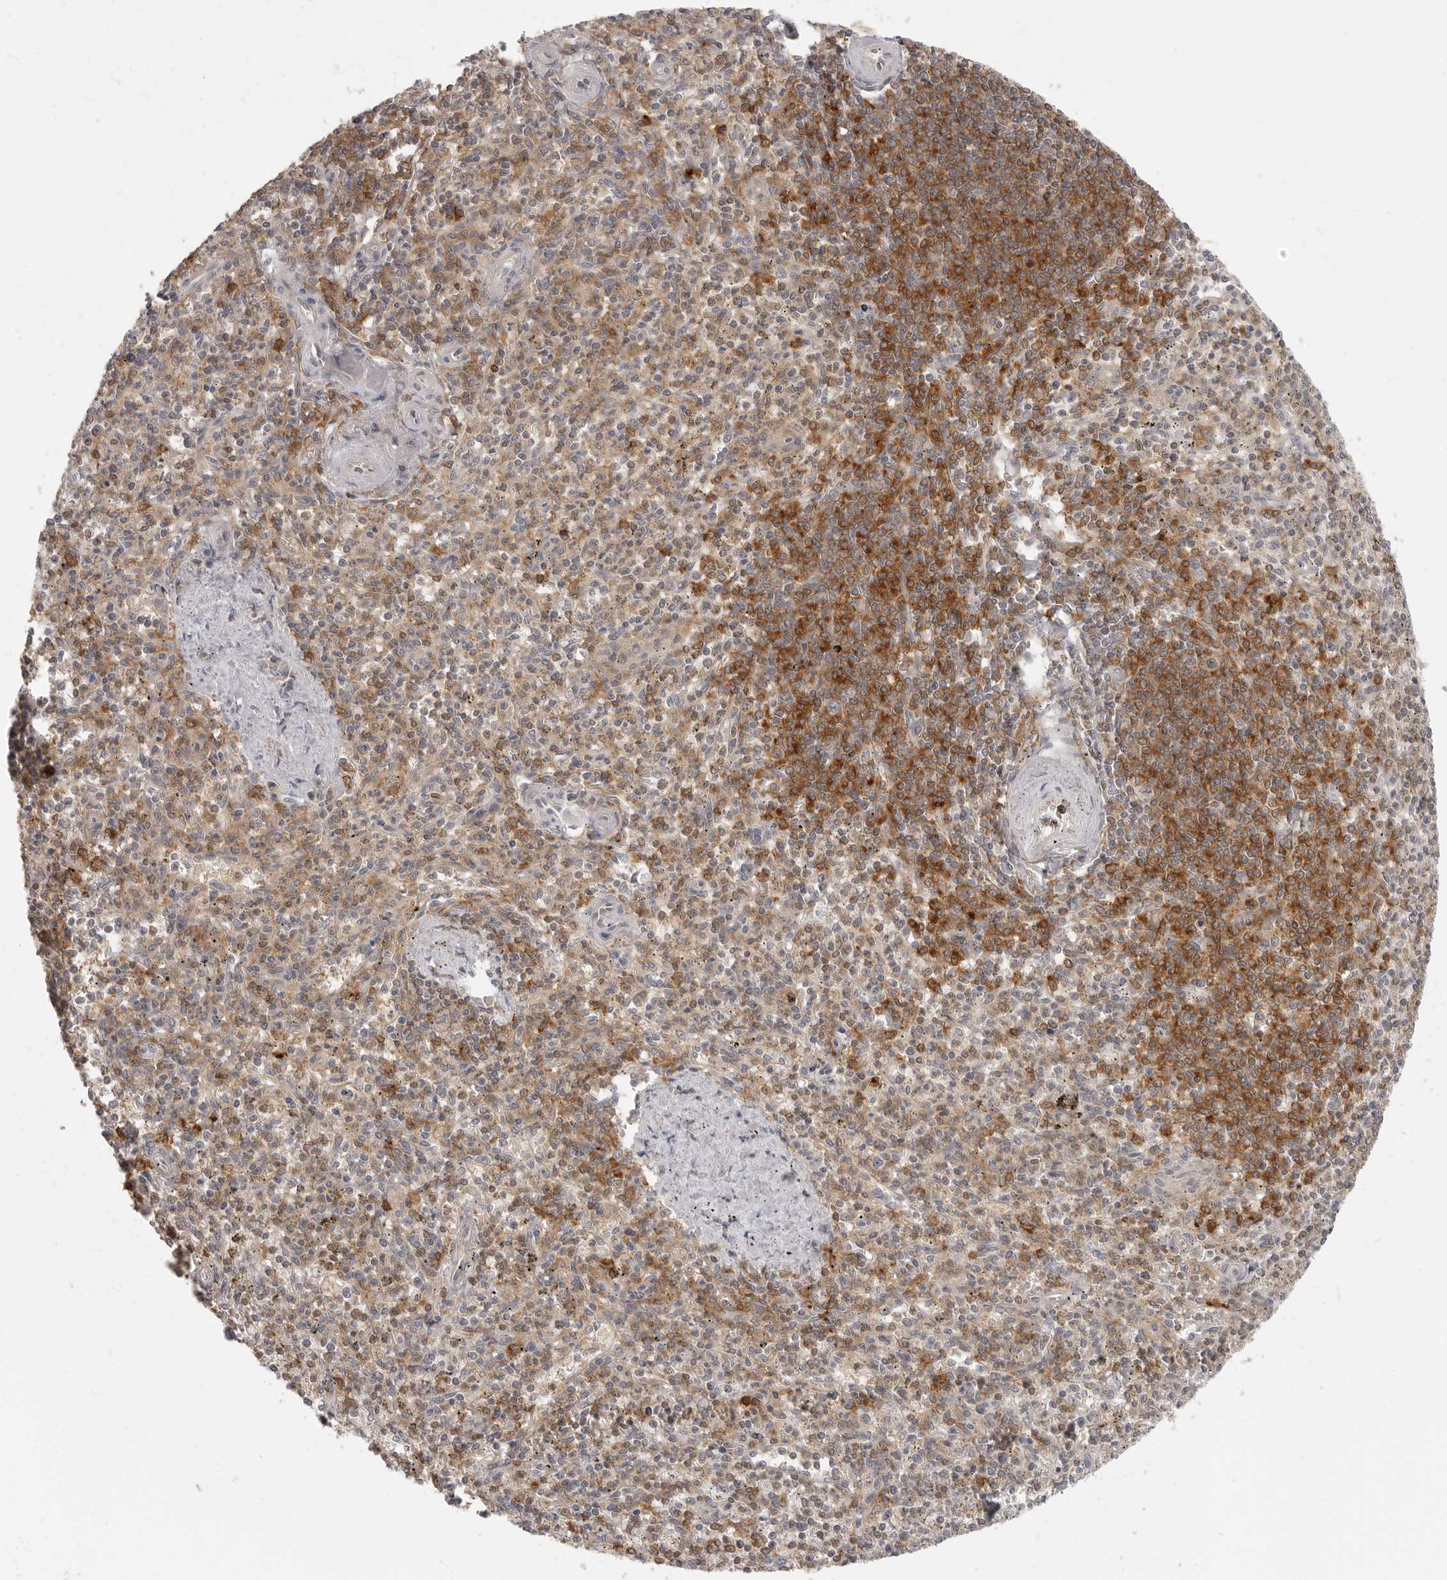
{"staining": {"intensity": "moderate", "quantity": "25%-75%", "location": "cytoplasmic/membranous"}, "tissue": "spleen", "cell_type": "Cells in red pulp", "image_type": "normal", "snomed": [{"axis": "morphology", "description": "Normal tissue, NOS"}, {"axis": "topography", "description": "Spleen"}], "caption": "Immunohistochemical staining of unremarkable human spleen displays moderate cytoplasmic/membranous protein positivity in approximately 25%-75% of cells in red pulp. (Brightfield microscopy of DAB IHC at high magnification).", "gene": "DBNL", "patient": {"sex": "male", "age": 72}}